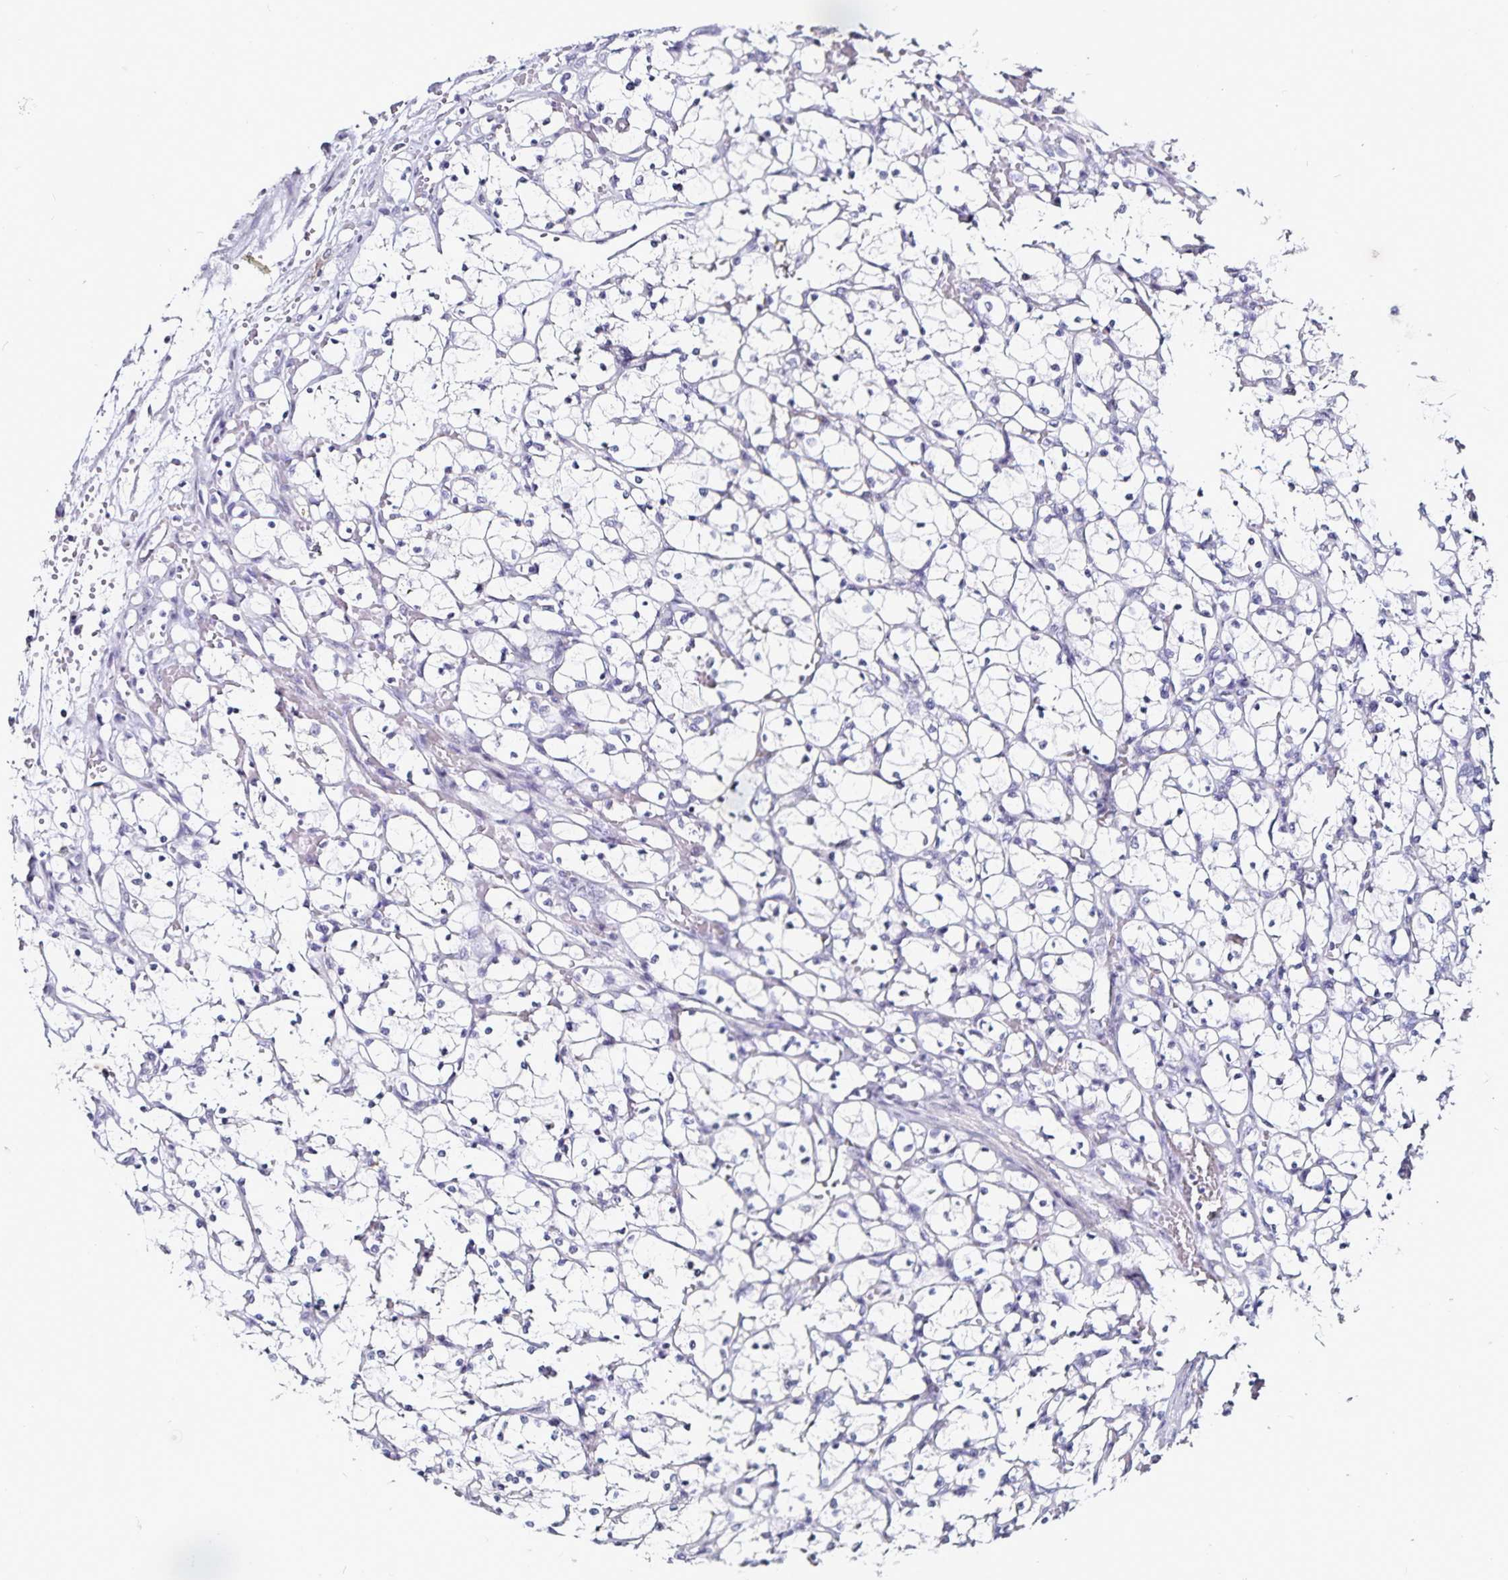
{"staining": {"intensity": "negative", "quantity": "none", "location": "none"}, "tissue": "renal cancer", "cell_type": "Tumor cells", "image_type": "cancer", "snomed": [{"axis": "morphology", "description": "Adenocarcinoma, NOS"}, {"axis": "topography", "description": "Kidney"}], "caption": "DAB immunohistochemical staining of human renal cancer (adenocarcinoma) demonstrates no significant positivity in tumor cells. (Stains: DAB immunohistochemistry (IHC) with hematoxylin counter stain, Microscopy: brightfield microscopy at high magnification).", "gene": "TSPAN7", "patient": {"sex": "female", "age": 69}}